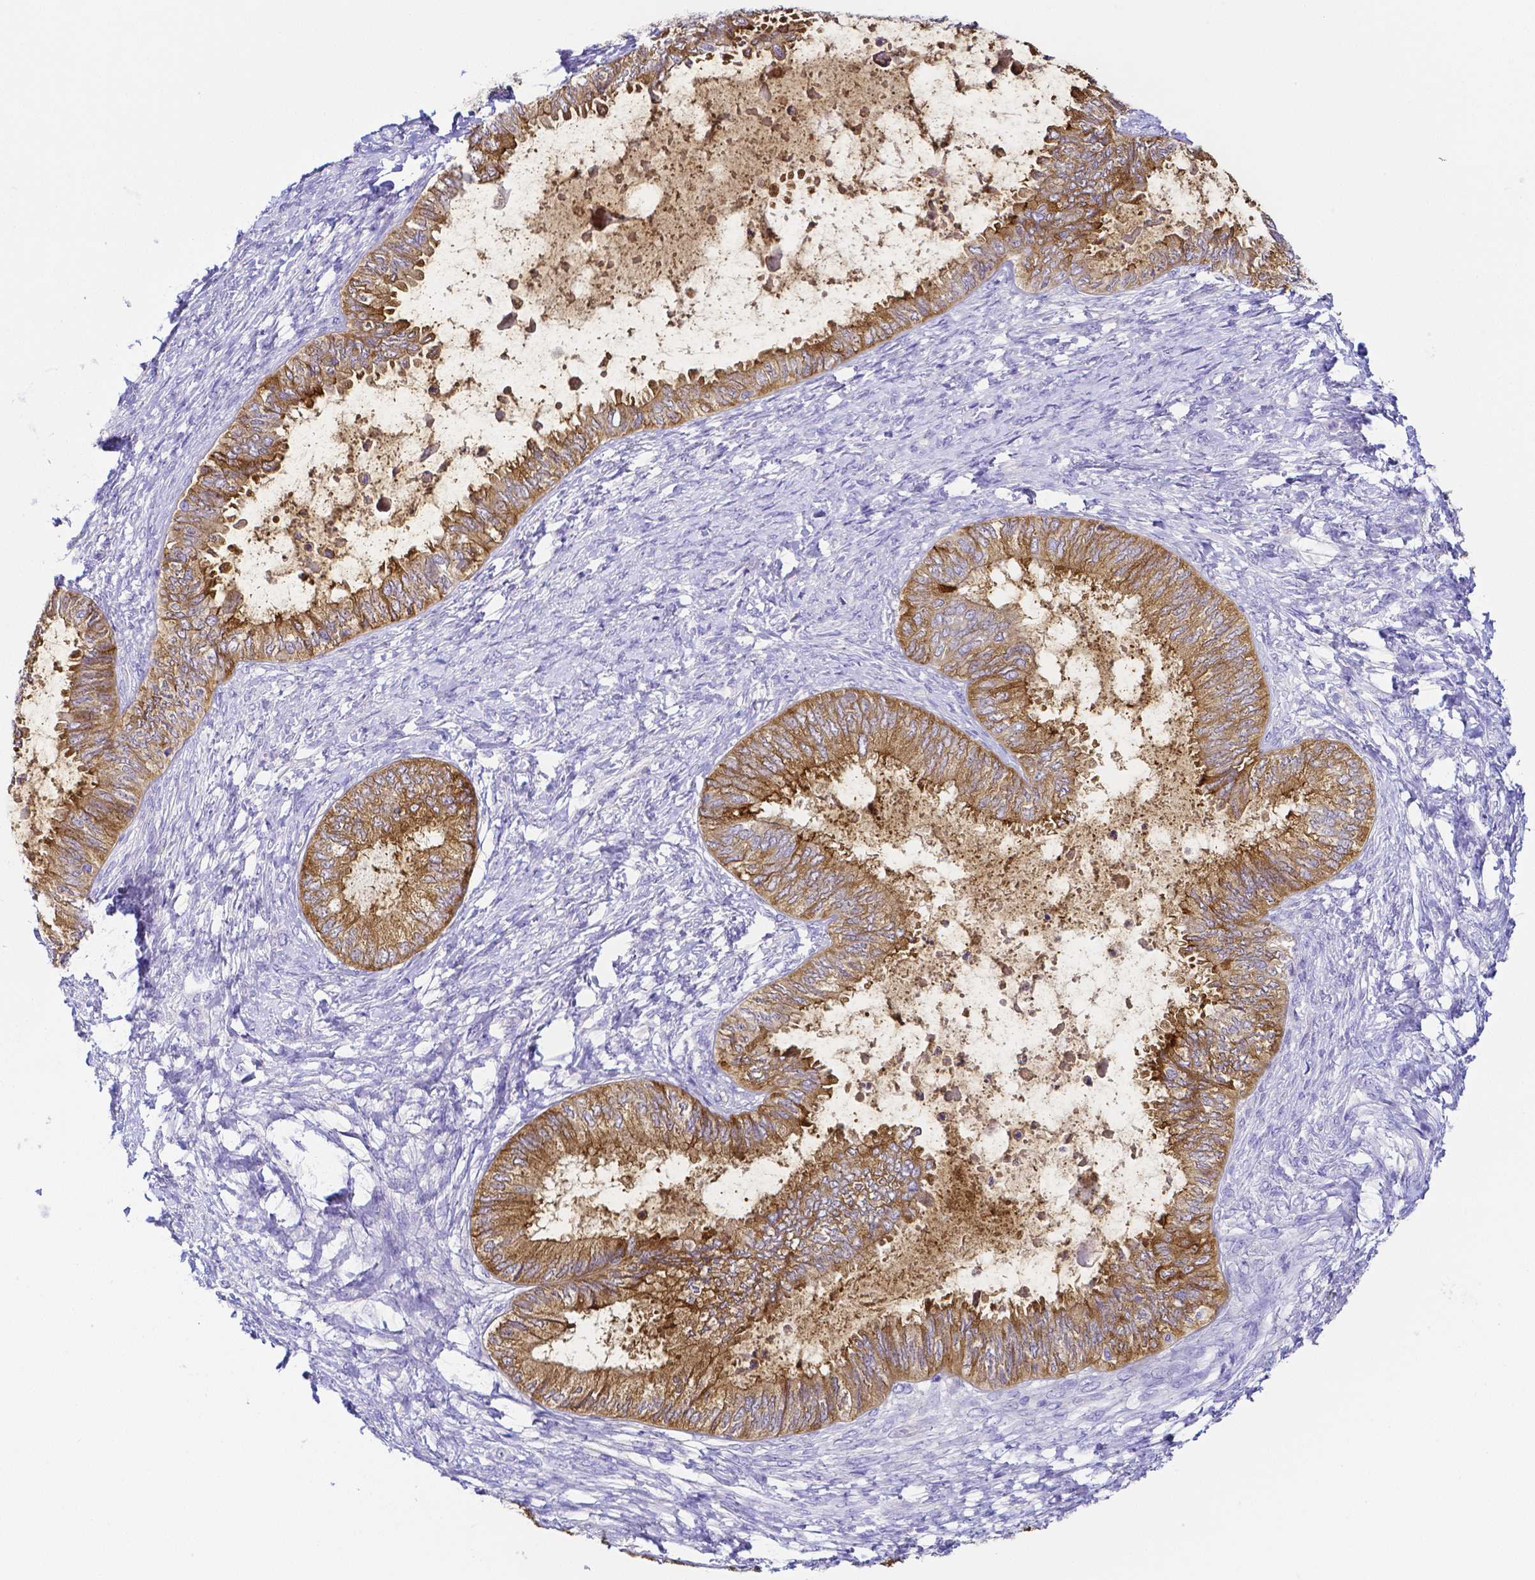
{"staining": {"intensity": "moderate", "quantity": ">75%", "location": "cytoplasmic/membranous"}, "tissue": "ovarian cancer", "cell_type": "Tumor cells", "image_type": "cancer", "snomed": [{"axis": "morphology", "description": "Carcinoma, endometroid"}, {"axis": "topography", "description": "Ovary"}], "caption": "IHC of human ovarian endometroid carcinoma displays medium levels of moderate cytoplasmic/membranous staining in approximately >75% of tumor cells.", "gene": "PKP3", "patient": {"sex": "female", "age": 70}}